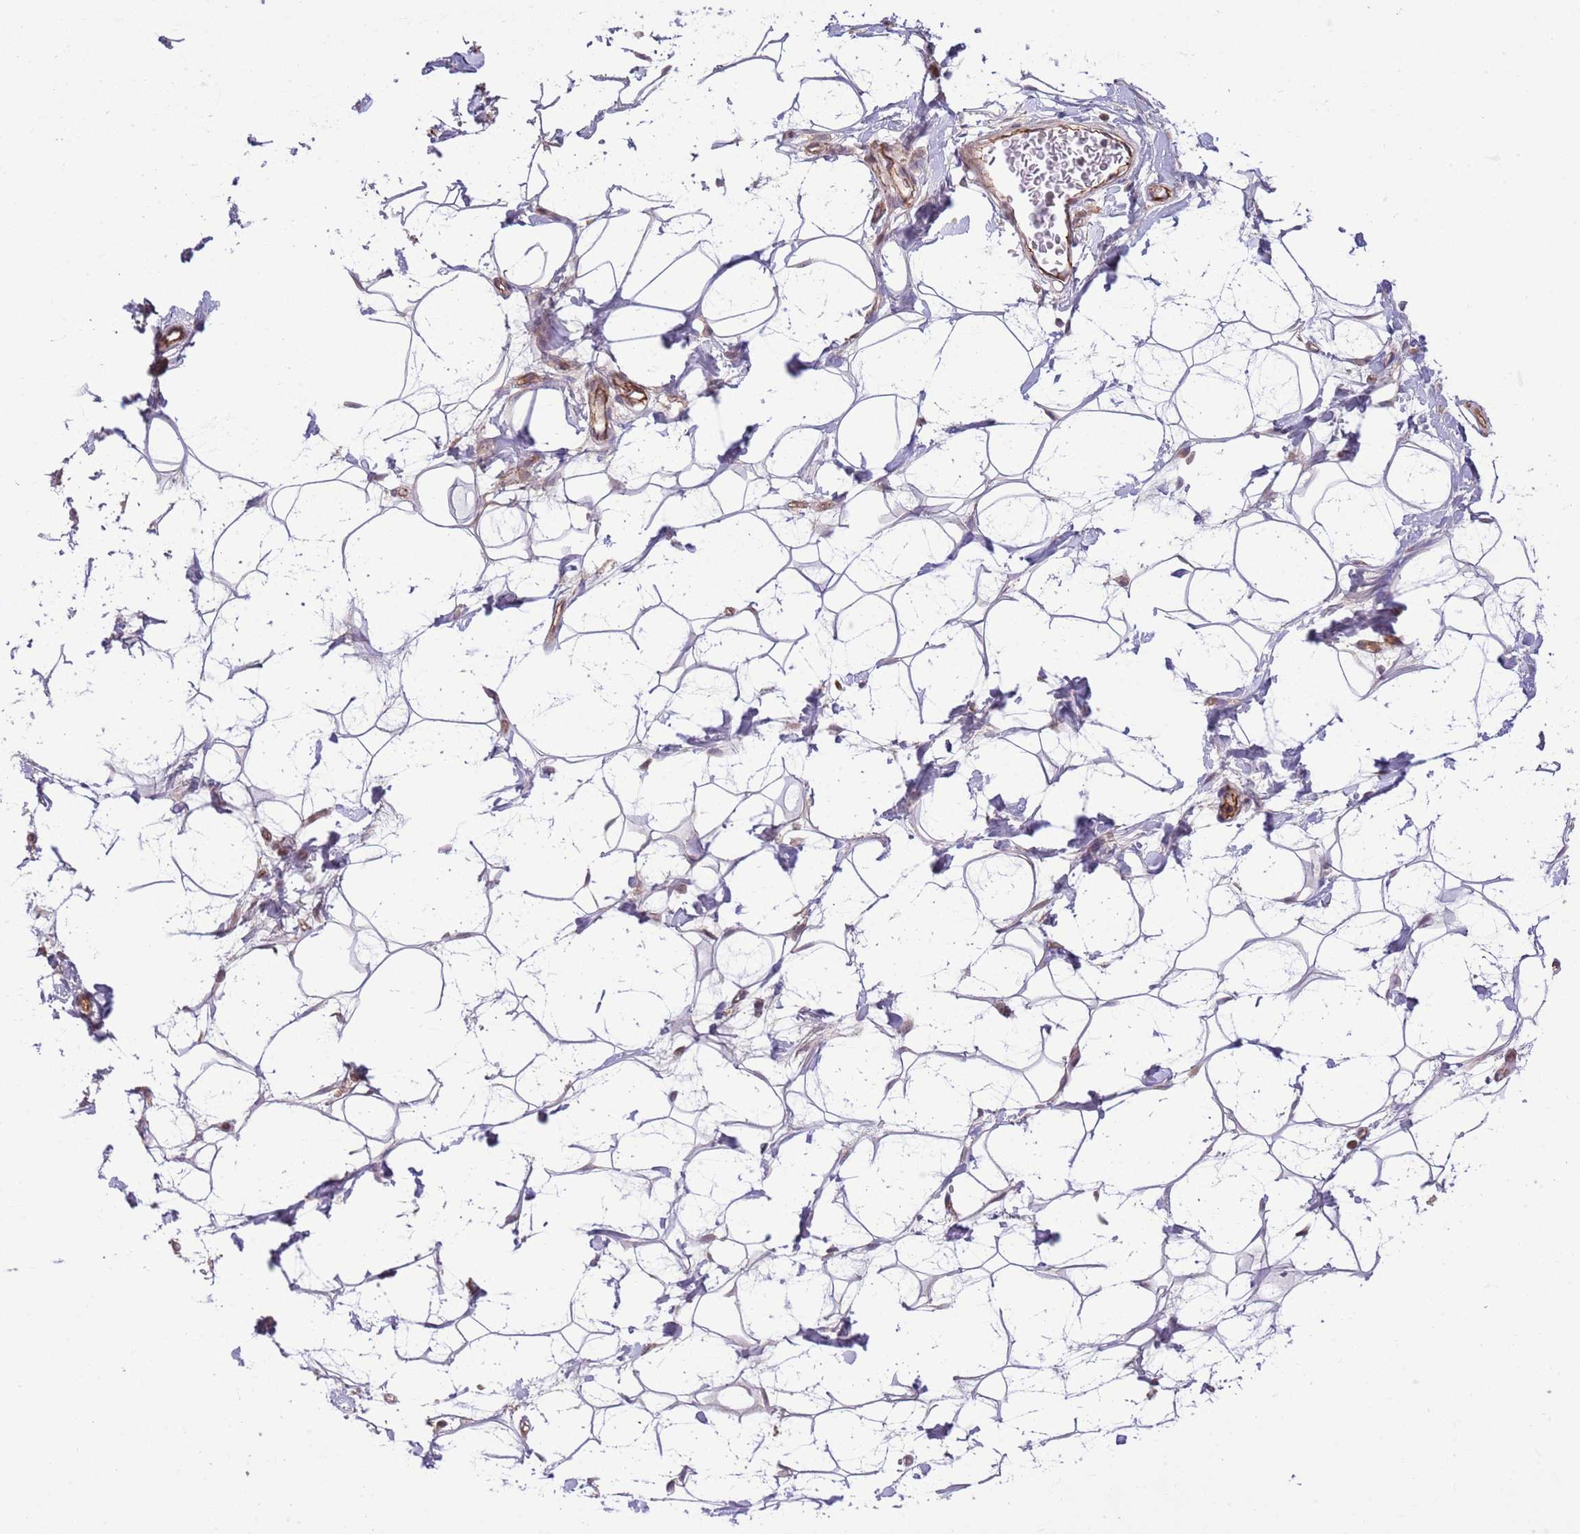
{"staining": {"intensity": "weak", "quantity": ">75%", "location": "cytoplasmic/membranous"}, "tissue": "adipose tissue", "cell_type": "Adipocytes", "image_type": "normal", "snomed": [{"axis": "morphology", "description": "Normal tissue, NOS"}, {"axis": "topography", "description": "Breast"}], "caption": "About >75% of adipocytes in normal adipose tissue show weak cytoplasmic/membranous protein positivity as visualized by brown immunohistochemical staining.", "gene": "DPP10", "patient": {"sex": "female", "age": 26}}